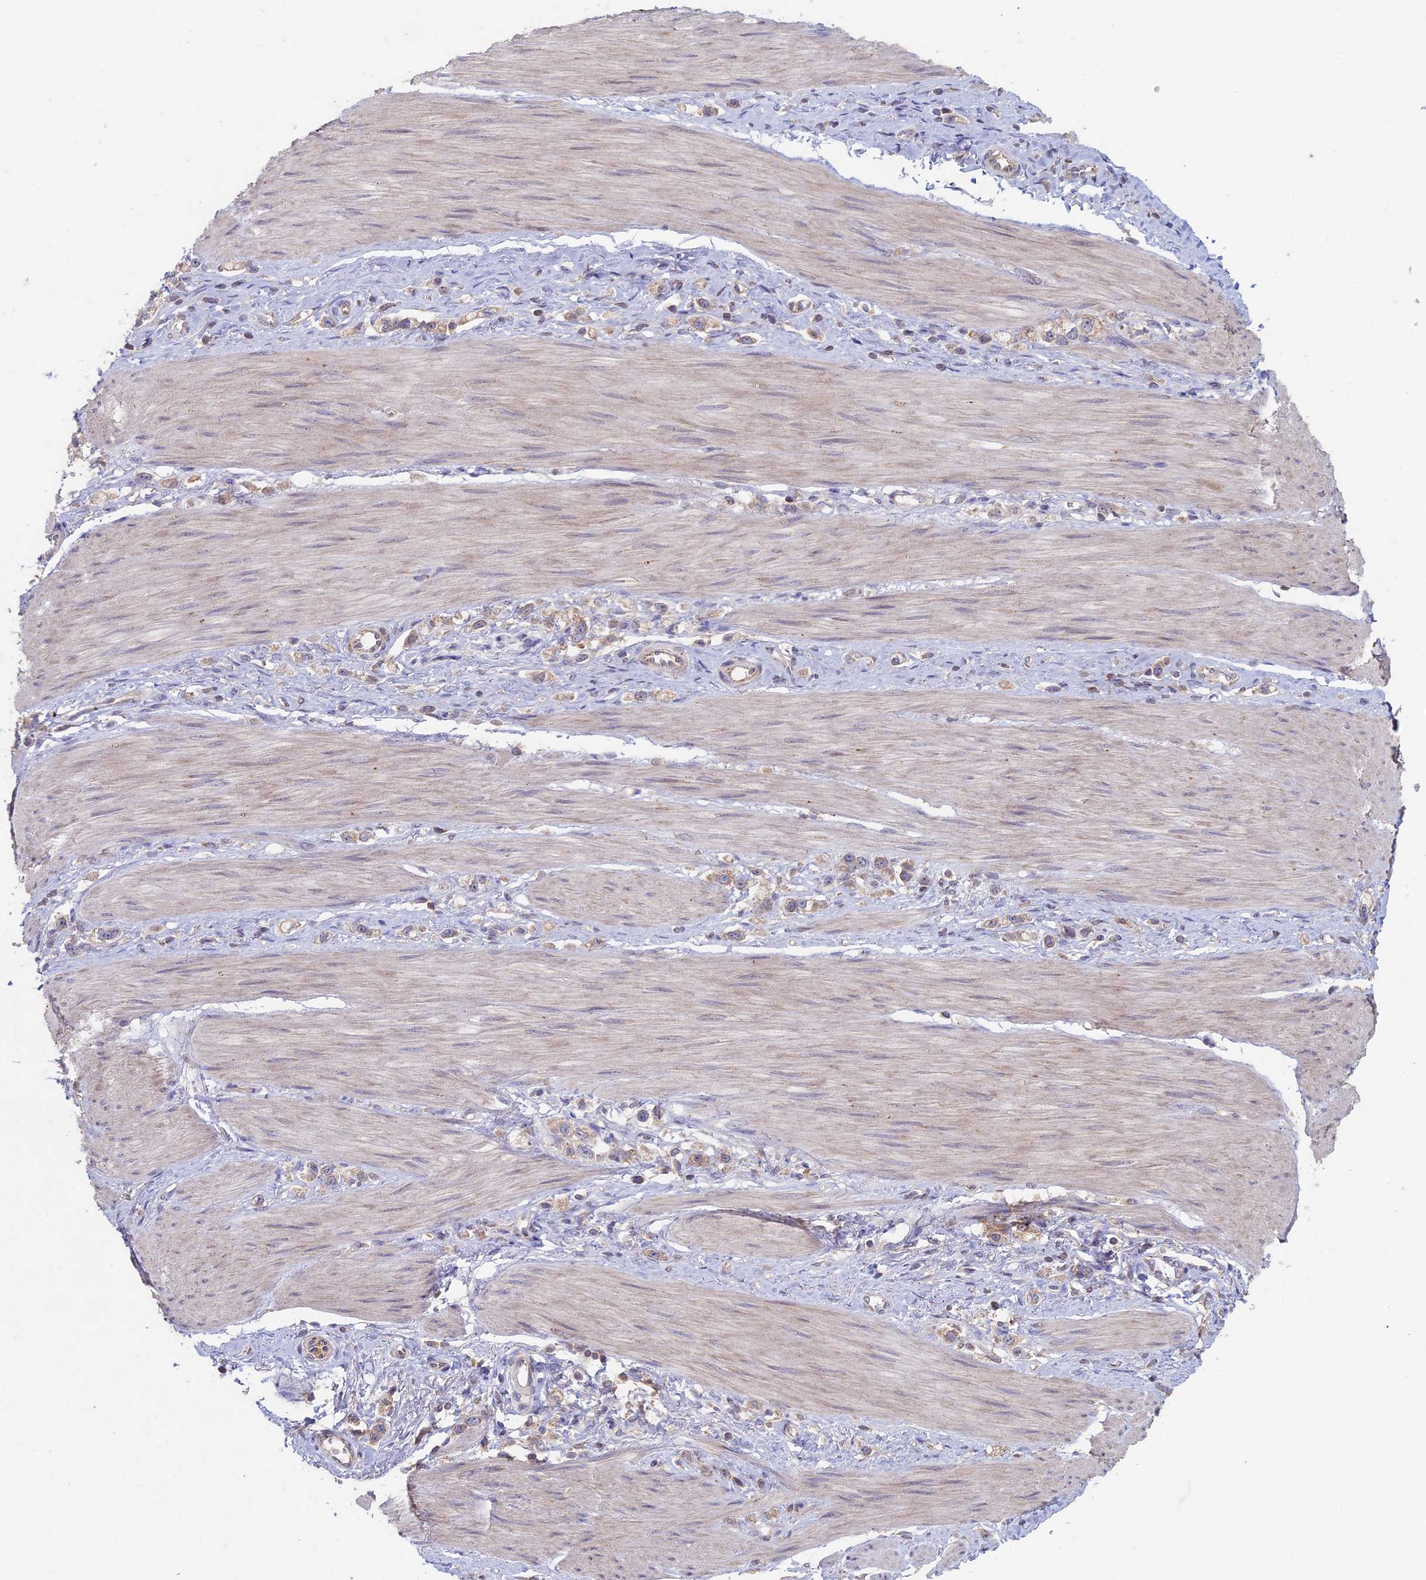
{"staining": {"intensity": "weak", "quantity": "25%-75%", "location": "cytoplasmic/membranous"}, "tissue": "stomach cancer", "cell_type": "Tumor cells", "image_type": "cancer", "snomed": [{"axis": "morphology", "description": "Adenocarcinoma, NOS"}, {"axis": "topography", "description": "Stomach"}], "caption": "Adenocarcinoma (stomach) tissue exhibits weak cytoplasmic/membranous expression in approximately 25%-75% of tumor cells, visualized by immunohistochemistry.", "gene": "RCCD1", "patient": {"sex": "female", "age": 65}}